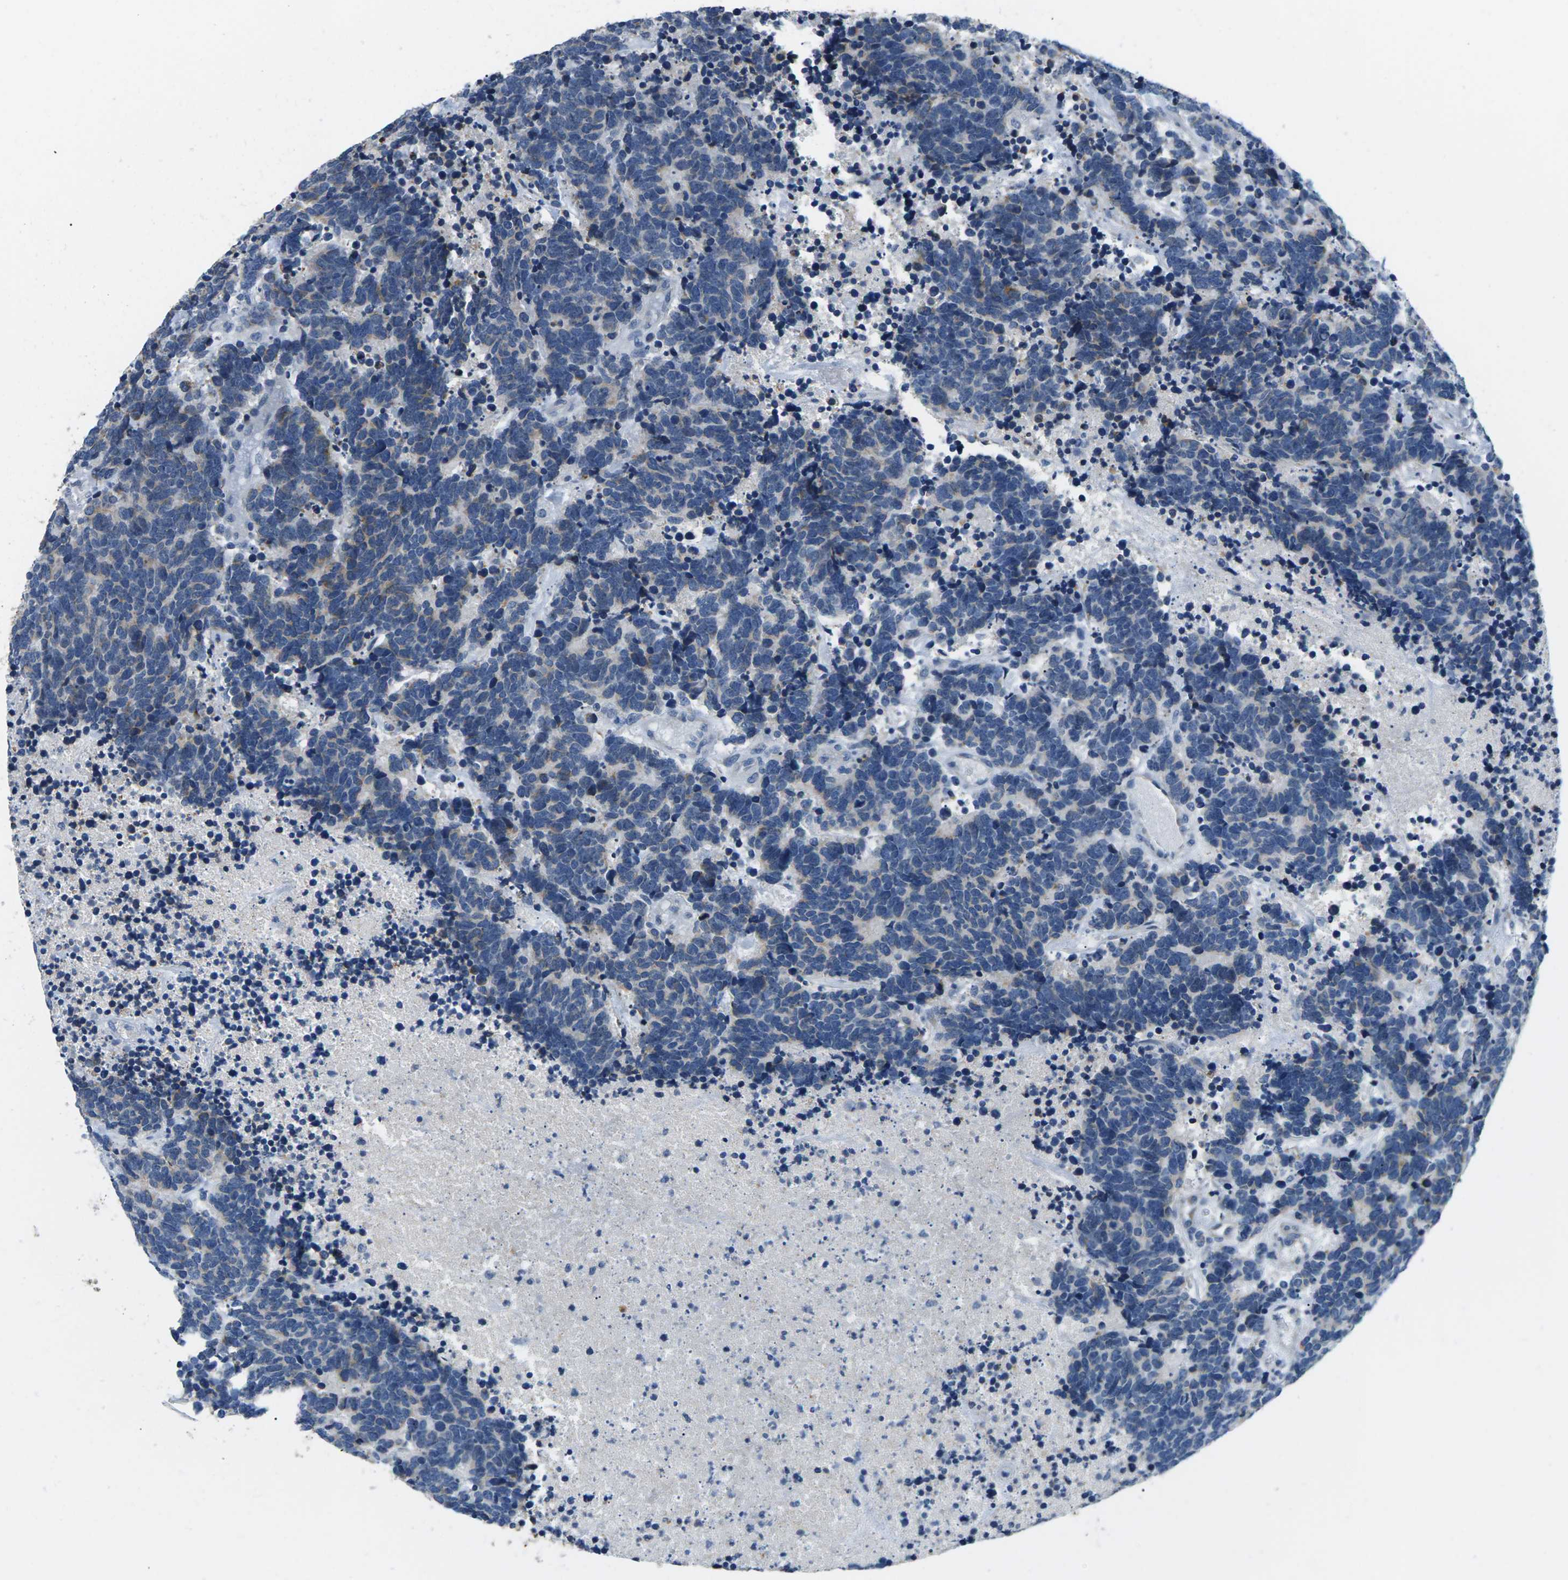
{"staining": {"intensity": "negative", "quantity": "none", "location": "none"}, "tissue": "carcinoid", "cell_type": "Tumor cells", "image_type": "cancer", "snomed": [{"axis": "morphology", "description": "Carcinoma, NOS"}, {"axis": "morphology", "description": "Carcinoid, malignant, NOS"}, {"axis": "topography", "description": "Urinary bladder"}], "caption": "Immunohistochemistry micrograph of neoplastic tissue: human carcinoid stained with DAB (3,3'-diaminobenzidine) reveals no significant protein positivity in tumor cells.", "gene": "TSPAN2", "patient": {"sex": "male", "age": 57}}